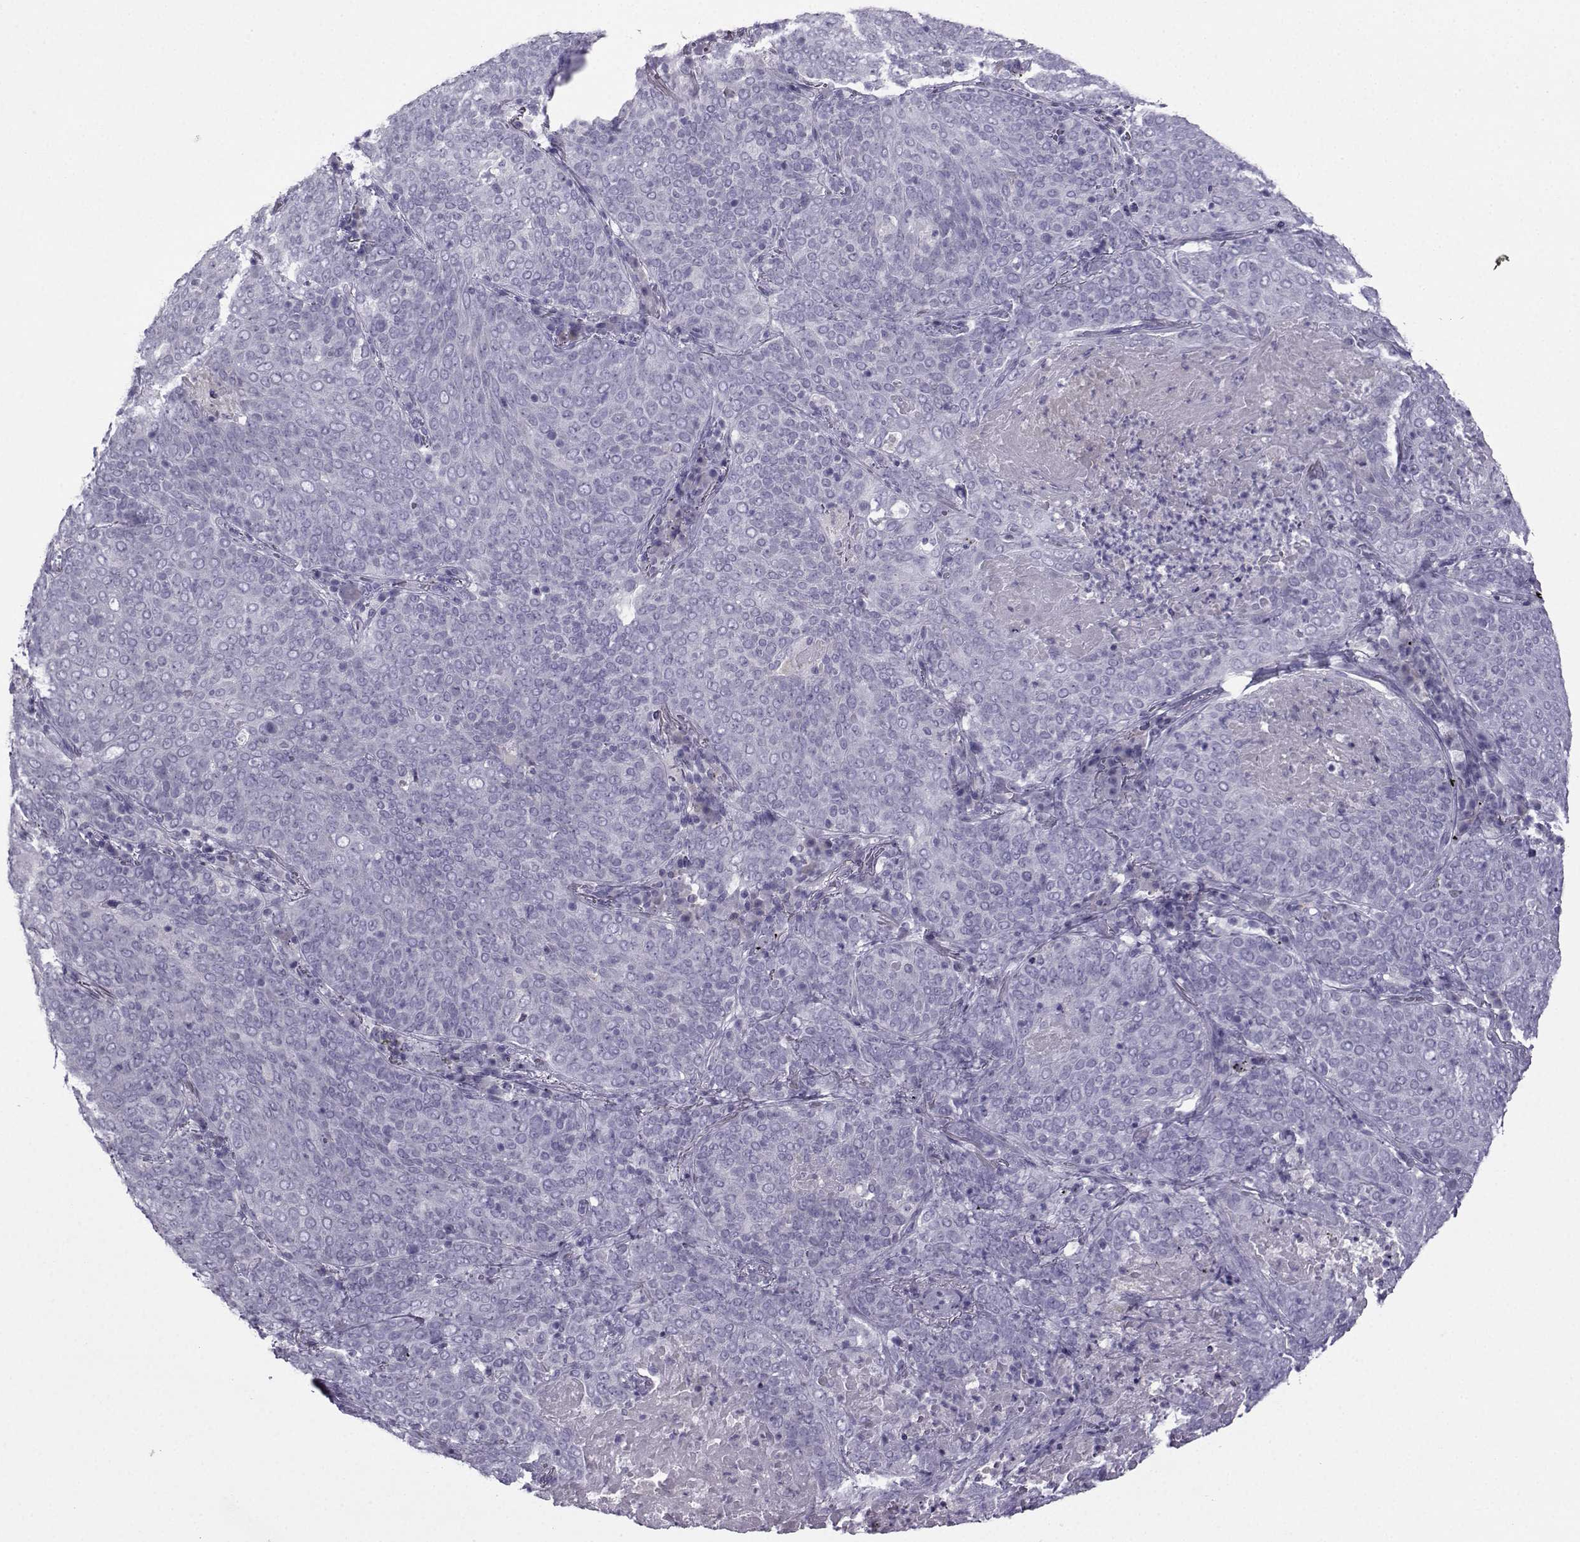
{"staining": {"intensity": "negative", "quantity": "none", "location": "none"}, "tissue": "lung cancer", "cell_type": "Tumor cells", "image_type": "cancer", "snomed": [{"axis": "morphology", "description": "Squamous cell carcinoma, NOS"}, {"axis": "topography", "description": "Lung"}], "caption": "The photomicrograph shows no significant expression in tumor cells of lung cancer (squamous cell carcinoma).", "gene": "ARMC2", "patient": {"sex": "male", "age": 82}}